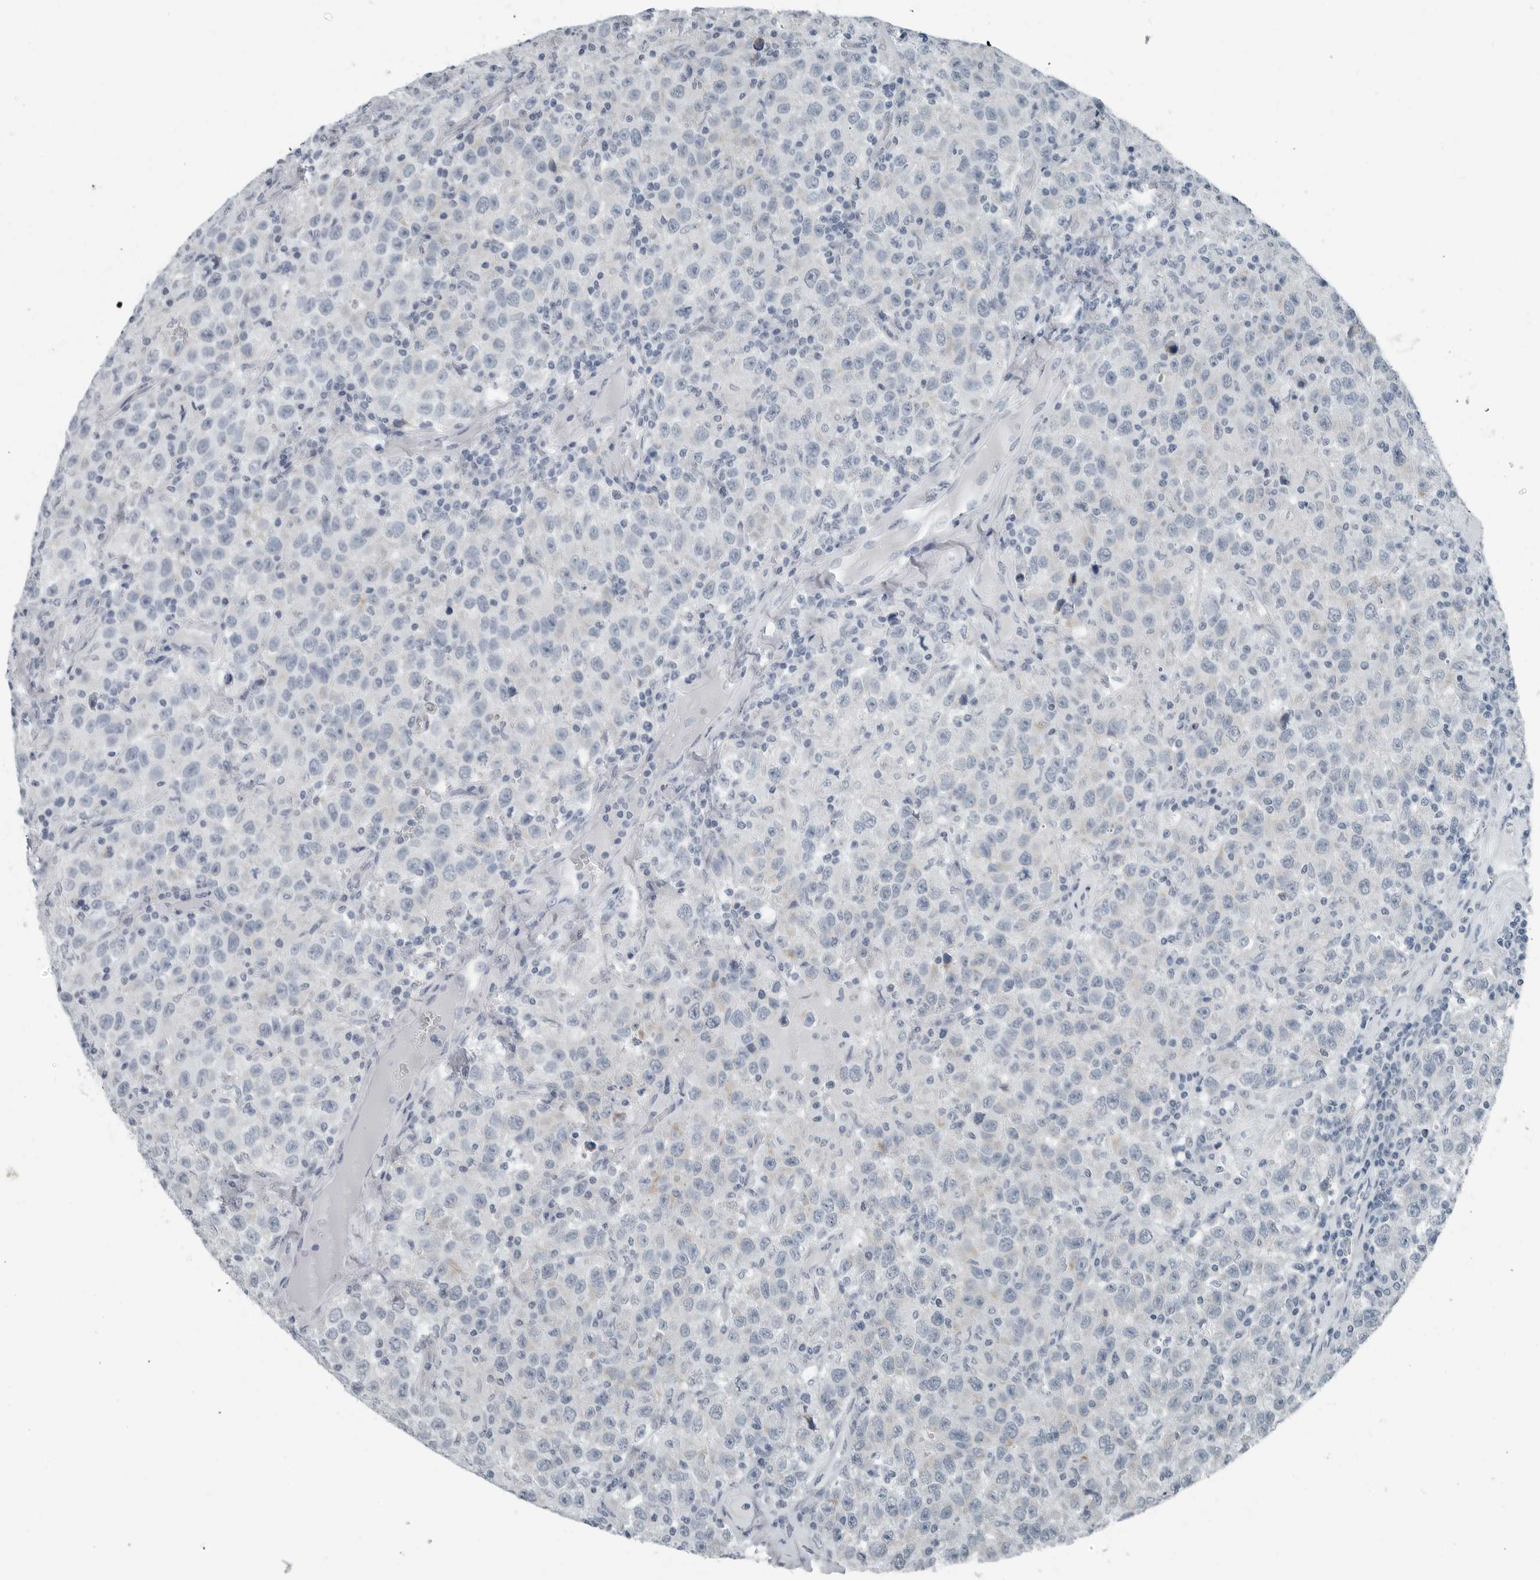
{"staining": {"intensity": "negative", "quantity": "none", "location": "none"}, "tissue": "testis cancer", "cell_type": "Tumor cells", "image_type": "cancer", "snomed": [{"axis": "morphology", "description": "Seminoma, NOS"}, {"axis": "topography", "description": "Testis"}], "caption": "Tumor cells are negative for brown protein staining in testis cancer (seminoma). (Immunohistochemistry (ihc), brightfield microscopy, high magnification).", "gene": "ZPBP2", "patient": {"sex": "male", "age": 41}}